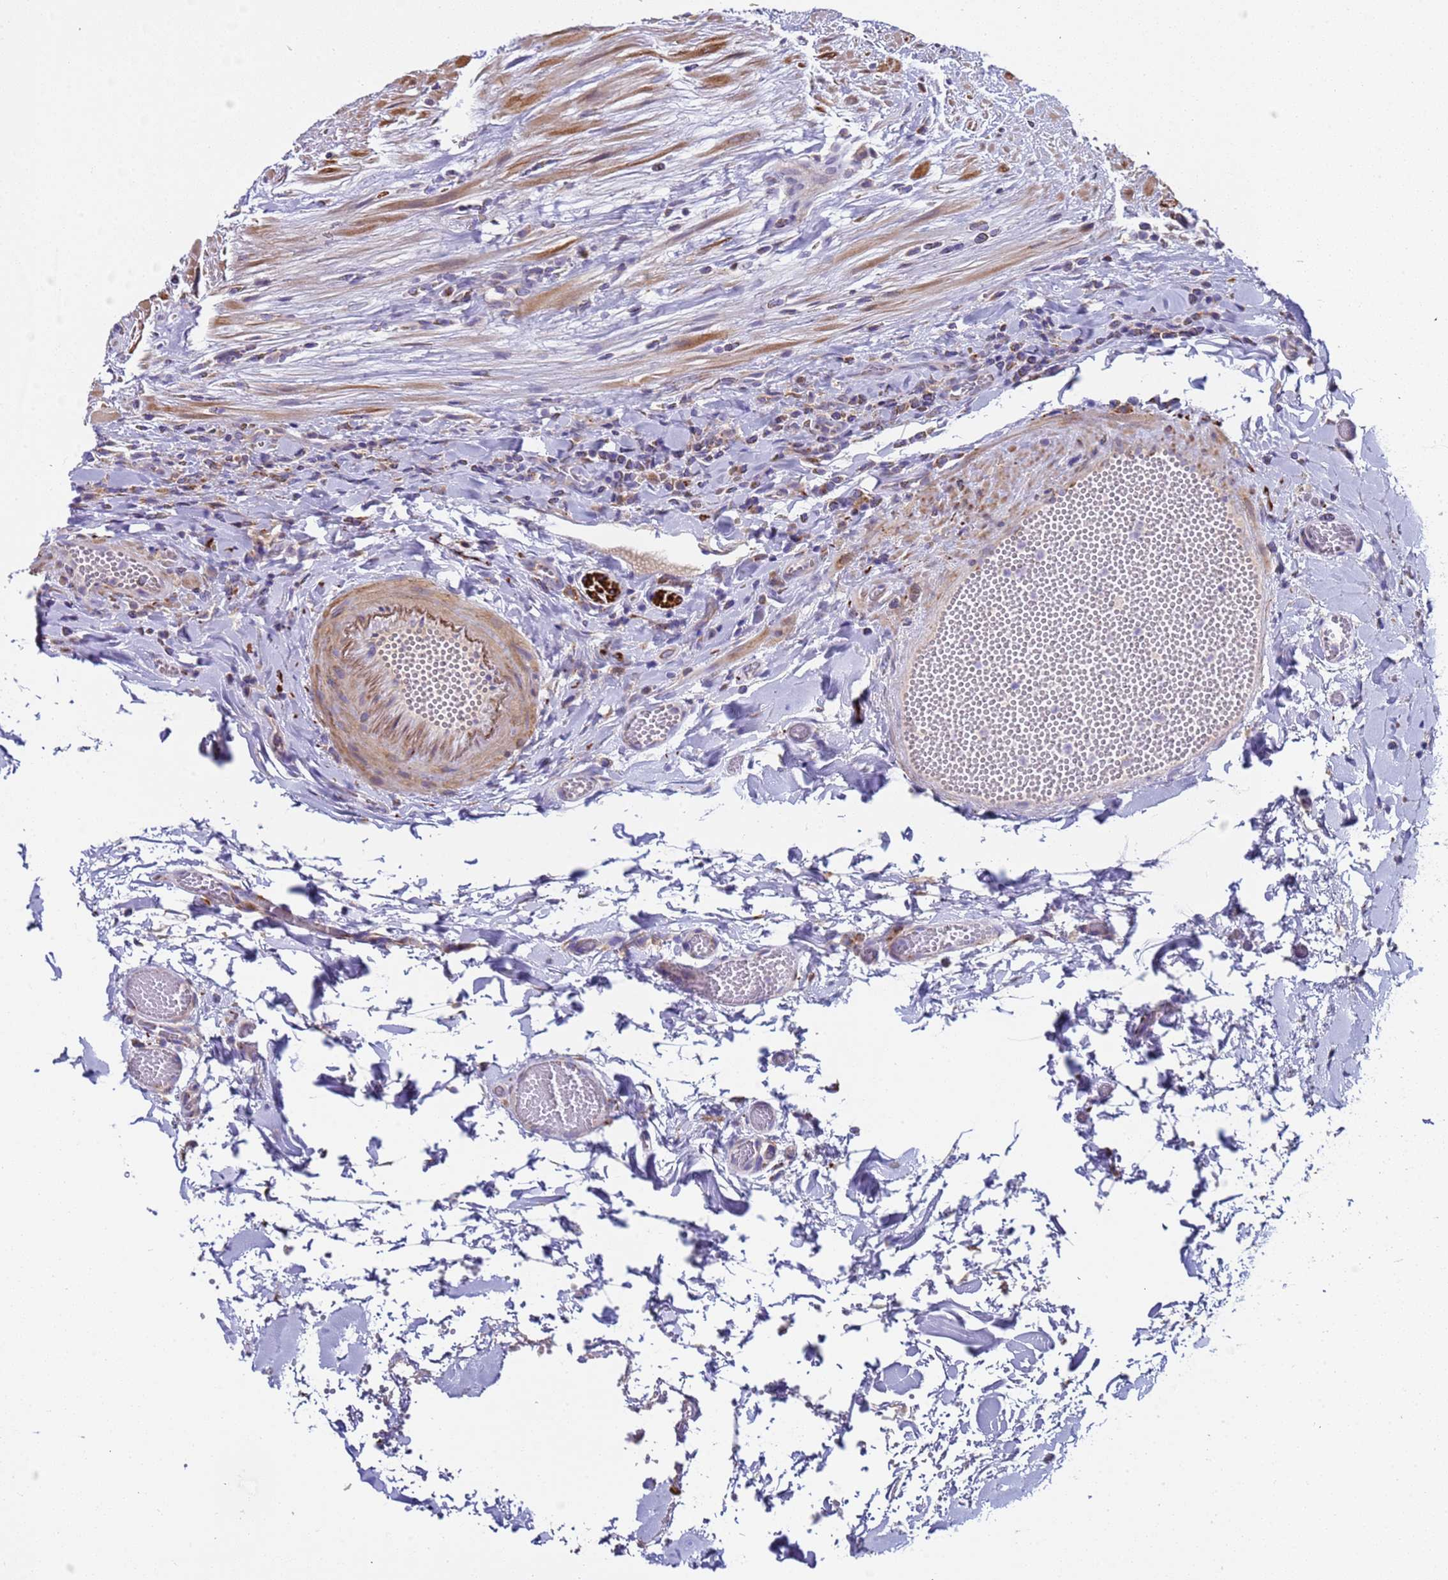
{"staining": {"intensity": "moderate", "quantity": "25%-75%", "location": "cytoplasmic/membranous"}, "tissue": "gallbladder", "cell_type": "Glandular cells", "image_type": "normal", "snomed": [{"axis": "morphology", "description": "Normal tissue, NOS"}, {"axis": "topography", "description": "Gallbladder"}], "caption": "Glandular cells demonstrate medium levels of moderate cytoplasmic/membranous positivity in approximately 25%-75% of cells in benign gallbladder.", "gene": "PAQR7", "patient": {"sex": "male", "age": 55}}